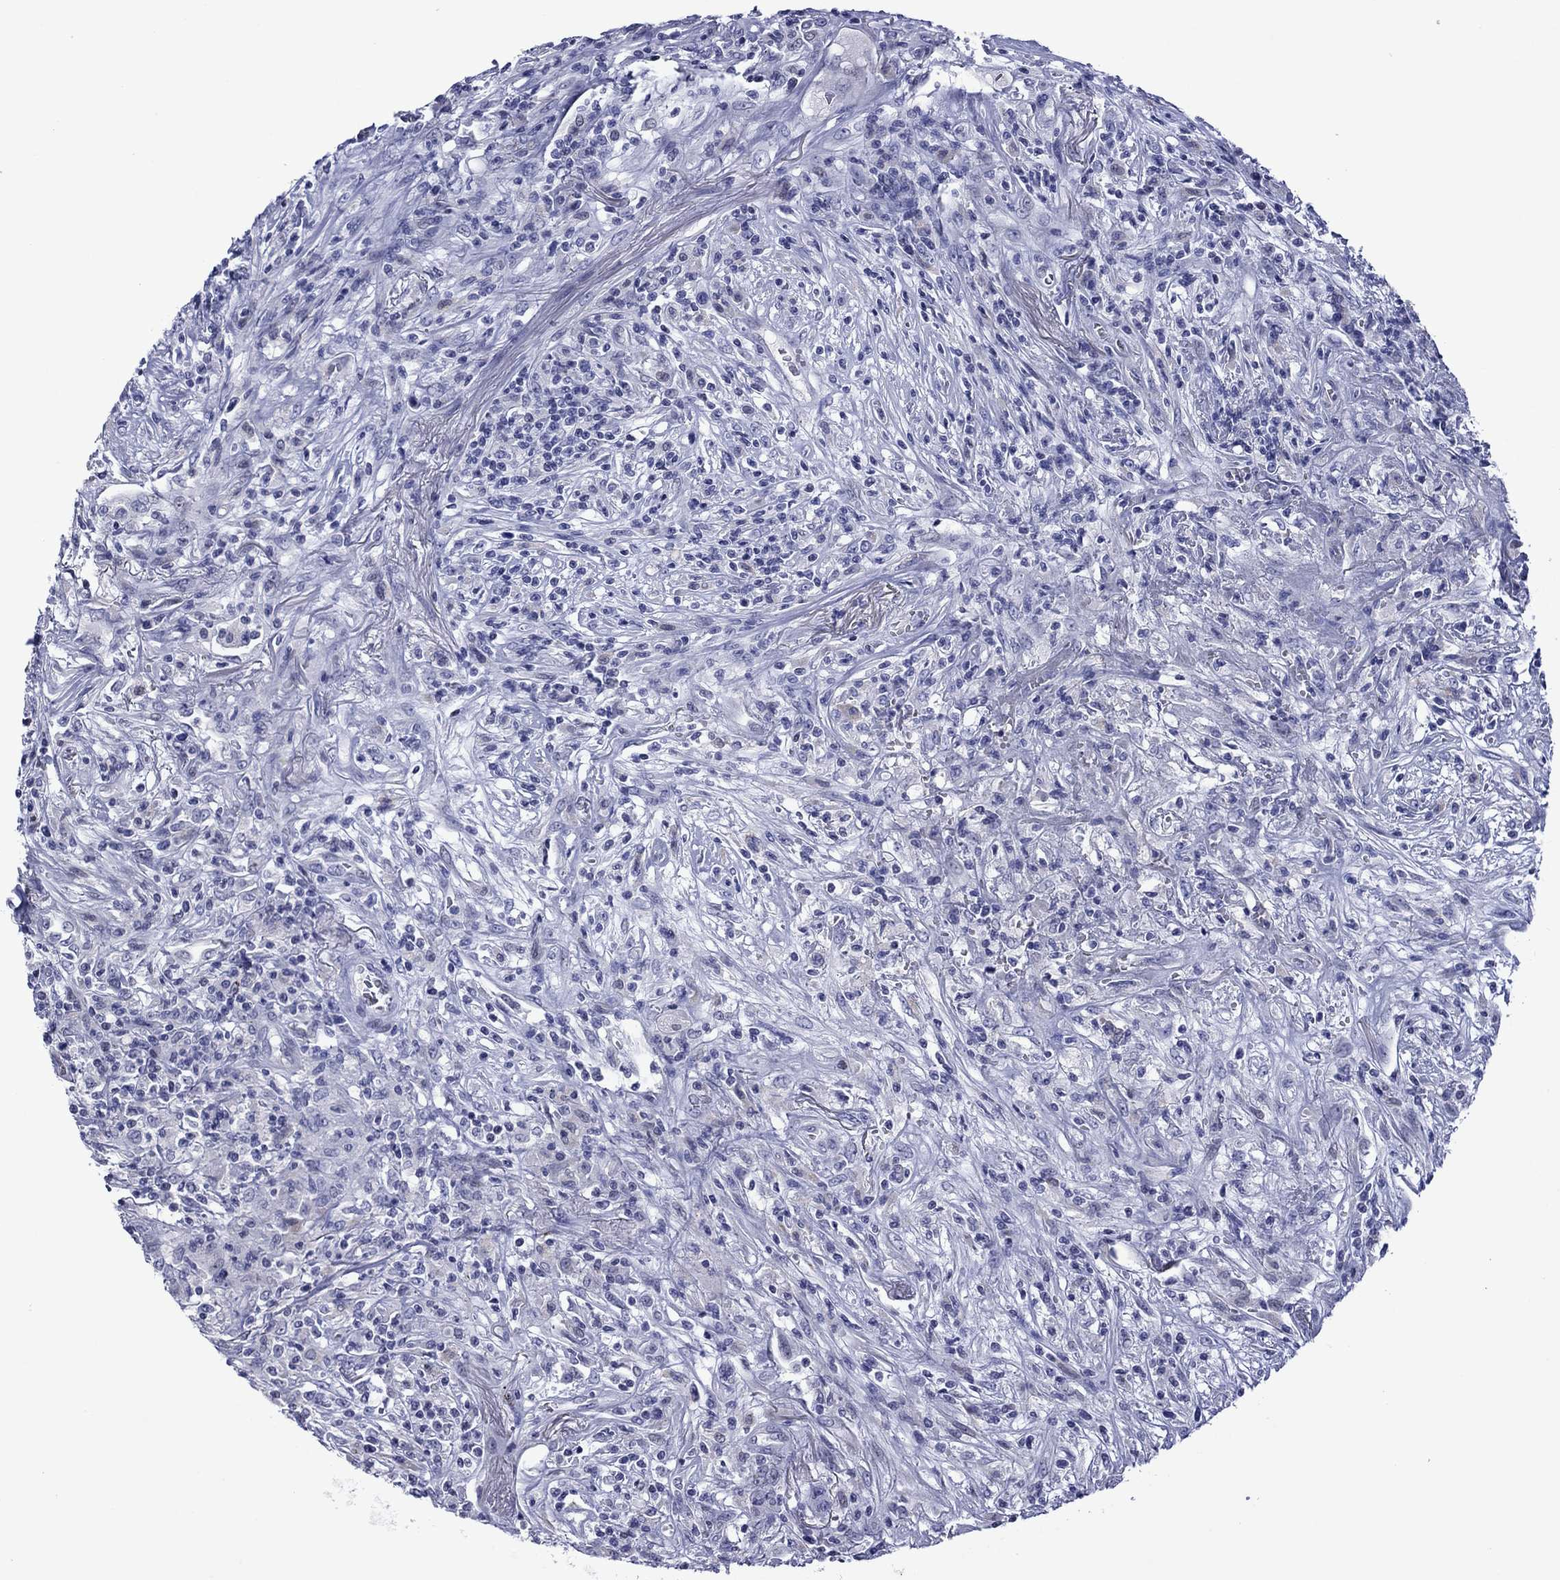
{"staining": {"intensity": "negative", "quantity": "none", "location": "none"}, "tissue": "lymphoma", "cell_type": "Tumor cells", "image_type": "cancer", "snomed": [{"axis": "morphology", "description": "Malignant lymphoma, non-Hodgkin's type, High grade"}, {"axis": "topography", "description": "Lung"}], "caption": "Immunohistochemical staining of malignant lymphoma, non-Hodgkin's type (high-grade) reveals no significant expression in tumor cells.", "gene": "PIWIL1", "patient": {"sex": "male", "age": 79}}